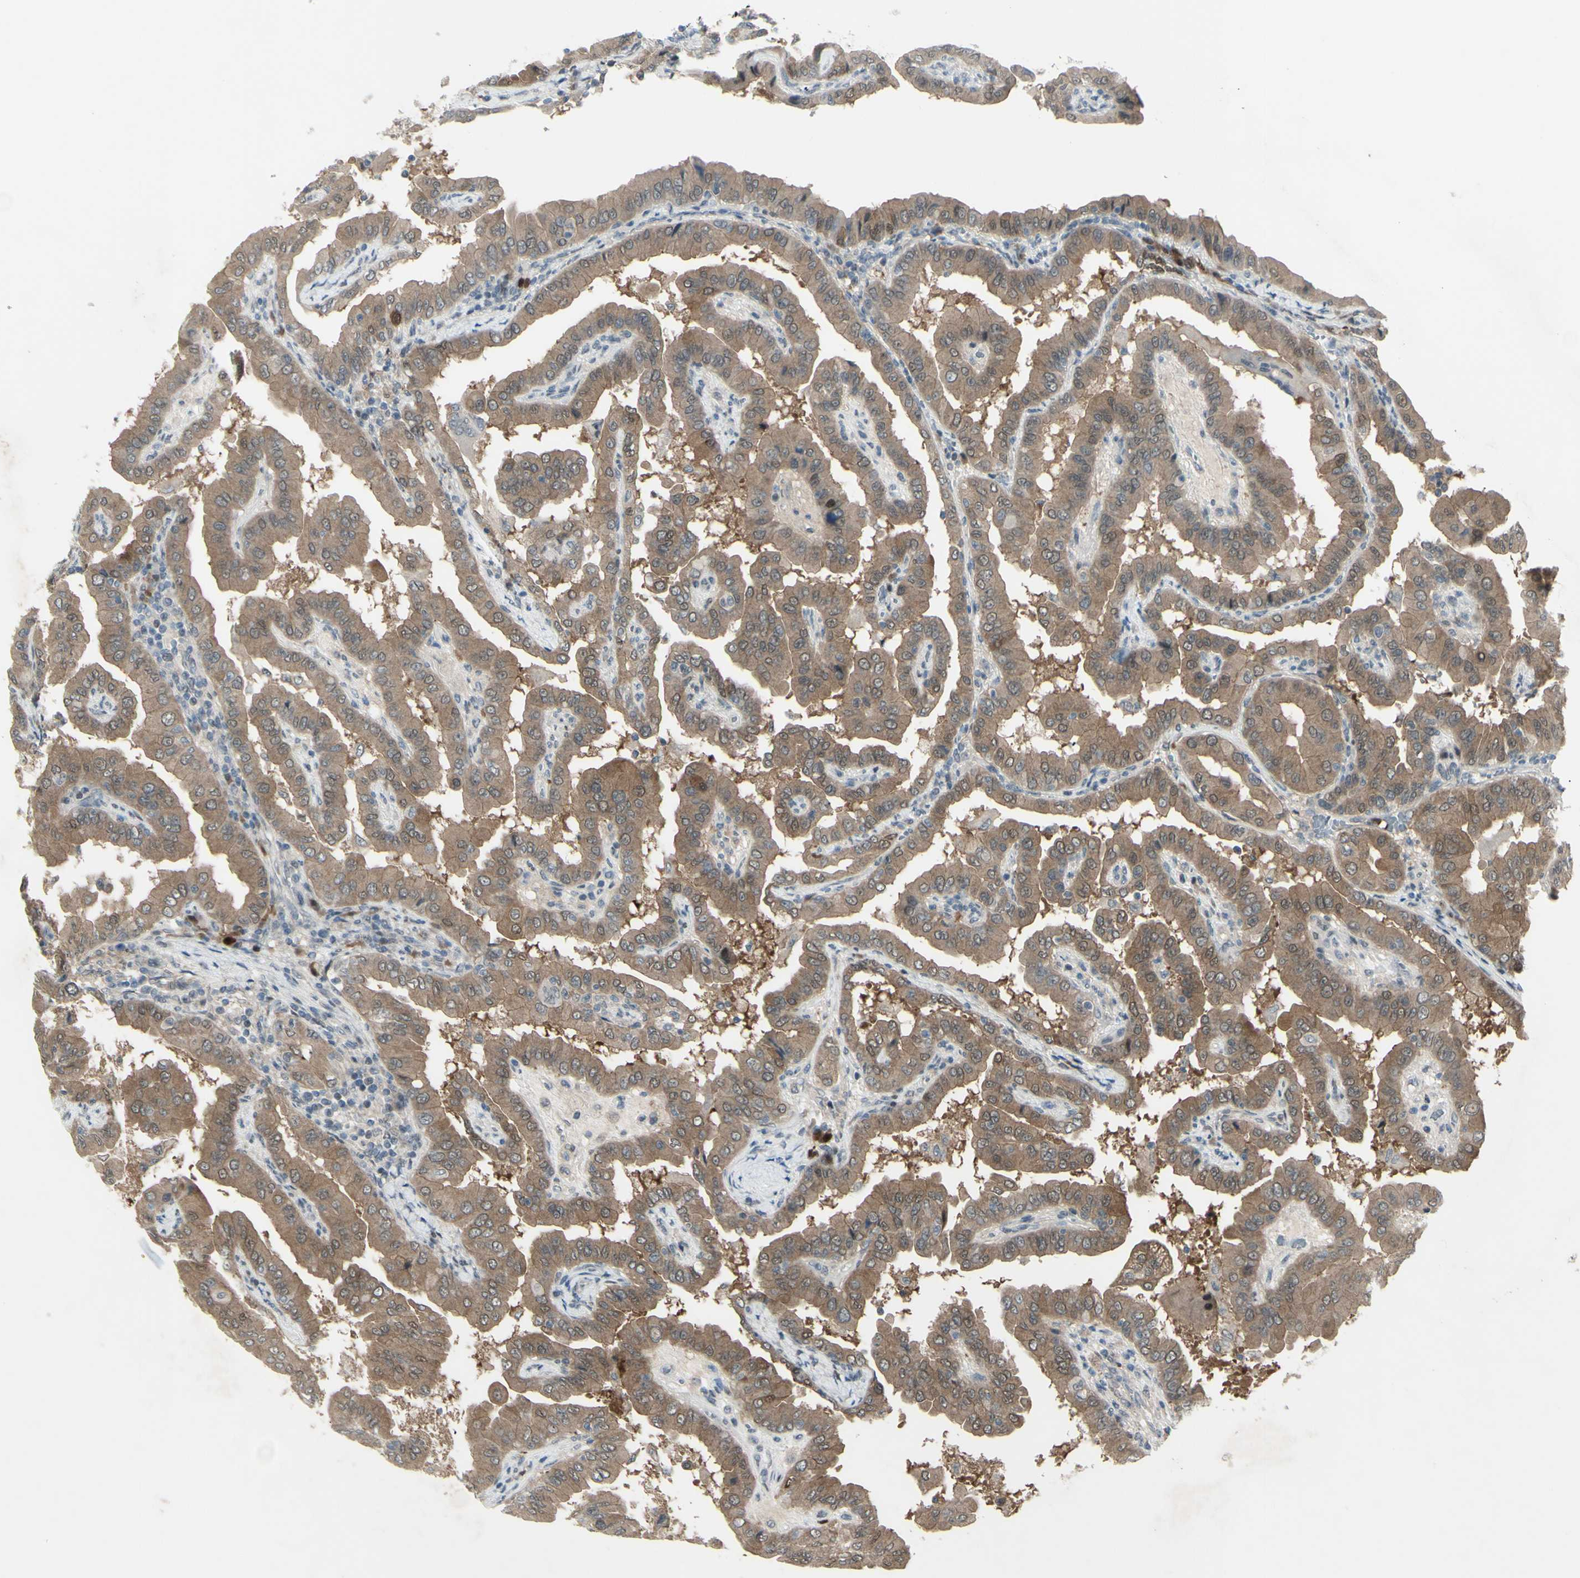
{"staining": {"intensity": "moderate", "quantity": ">75%", "location": "cytoplasmic/membranous"}, "tissue": "thyroid cancer", "cell_type": "Tumor cells", "image_type": "cancer", "snomed": [{"axis": "morphology", "description": "Papillary adenocarcinoma, NOS"}, {"axis": "topography", "description": "Thyroid gland"}], "caption": "DAB immunohistochemical staining of thyroid cancer demonstrates moderate cytoplasmic/membranous protein expression in about >75% of tumor cells. The staining was performed using DAB (3,3'-diaminobenzidine) to visualize the protein expression in brown, while the nuclei were stained in blue with hematoxylin (Magnification: 20x).", "gene": "ETNK1", "patient": {"sex": "male", "age": 33}}